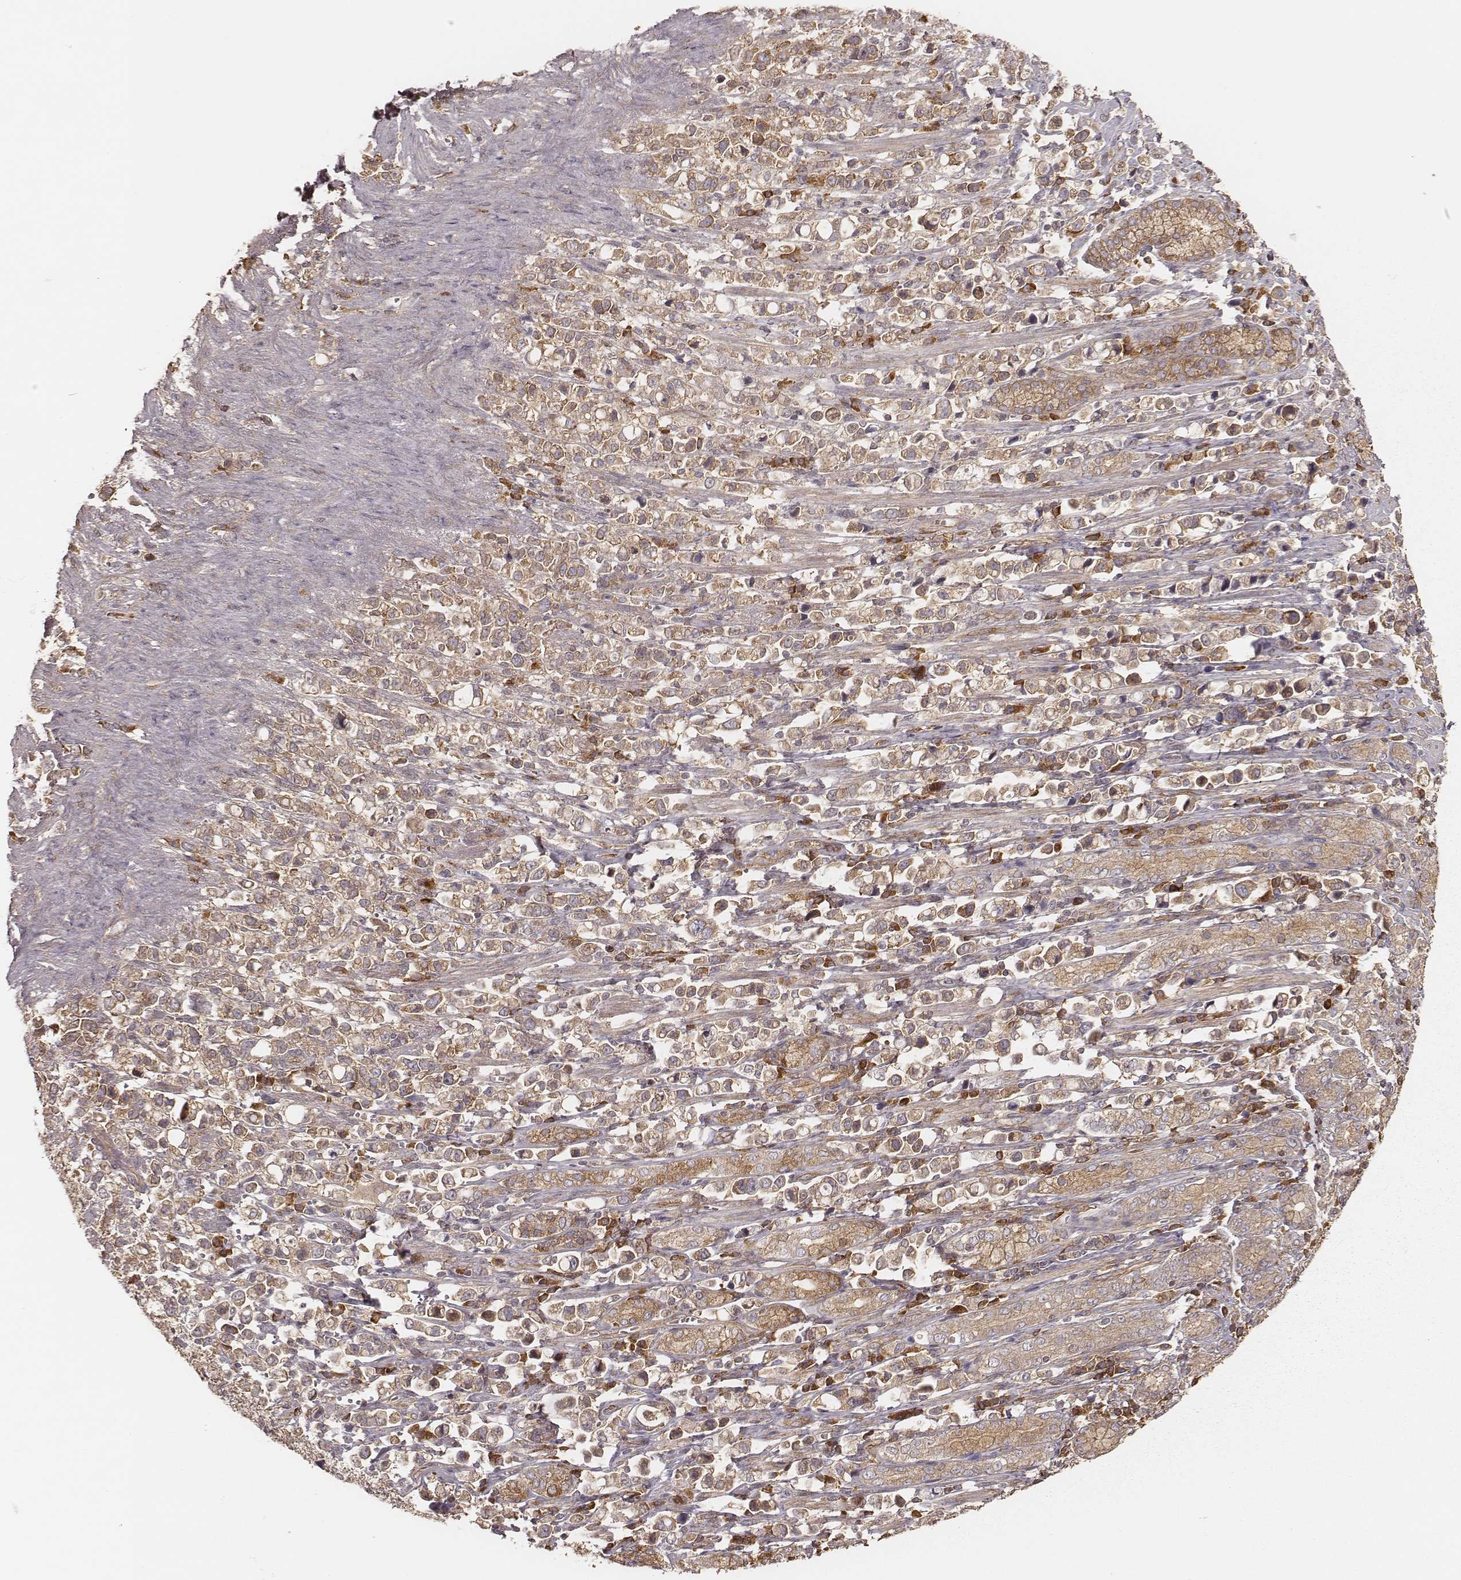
{"staining": {"intensity": "moderate", "quantity": ">75%", "location": "cytoplasmic/membranous"}, "tissue": "stomach cancer", "cell_type": "Tumor cells", "image_type": "cancer", "snomed": [{"axis": "morphology", "description": "Adenocarcinoma, NOS"}, {"axis": "topography", "description": "Stomach"}], "caption": "Tumor cells reveal medium levels of moderate cytoplasmic/membranous positivity in about >75% of cells in human adenocarcinoma (stomach). (DAB IHC with brightfield microscopy, high magnification).", "gene": "CARS1", "patient": {"sex": "male", "age": 63}}